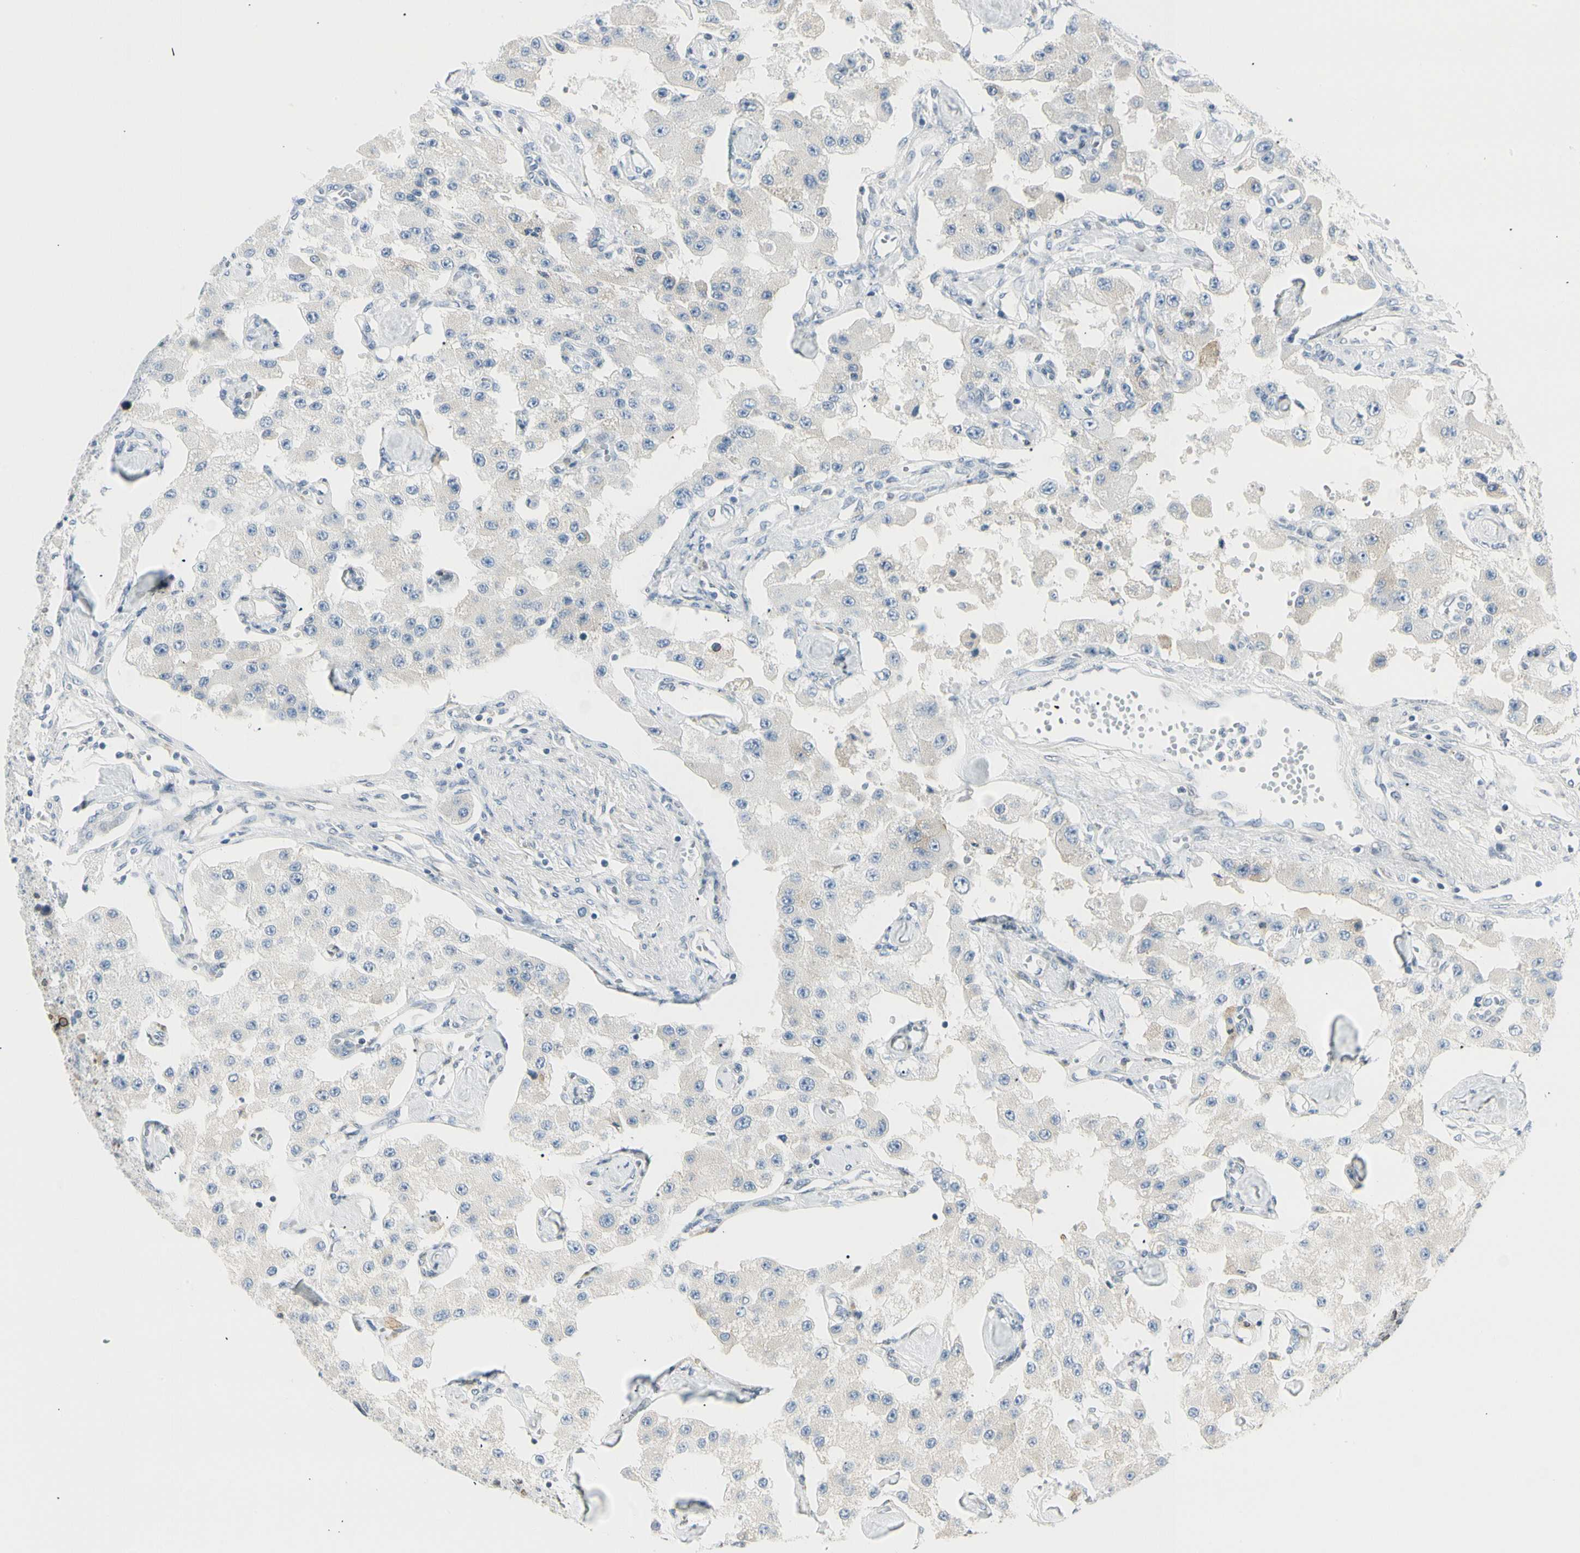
{"staining": {"intensity": "negative", "quantity": "none", "location": "none"}, "tissue": "carcinoid", "cell_type": "Tumor cells", "image_type": "cancer", "snomed": [{"axis": "morphology", "description": "Carcinoid, malignant, NOS"}, {"axis": "topography", "description": "Pancreas"}], "caption": "Tumor cells show no significant staining in carcinoid. (Stains: DAB immunohistochemistry (IHC) with hematoxylin counter stain, Microscopy: brightfield microscopy at high magnification).", "gene": "TNFSF11", "patient": {"sex": "male", "age": 41}}